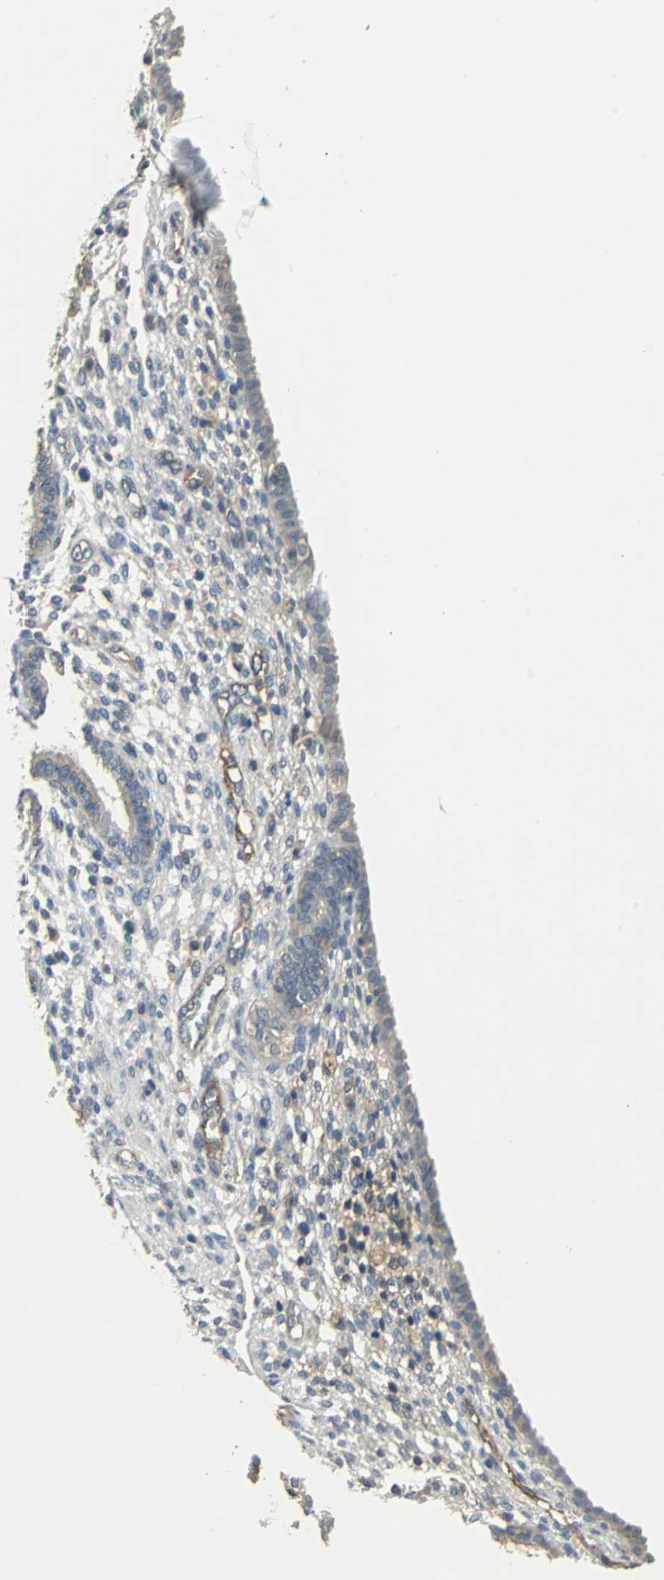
{"staining": {"intensity": "negative", "quantity": "none", "location": "none"}, "tissue": "endometrium", "cell_type": "Cells in endometrial stroma", "image_type": "normal", "snomed": [{"axis": "morphology", "description": "Normal tissue, NOS"}, {"axis": "topography", "description": "Endometrium"}], "caption": "This is a photomicrograph of IHC staining of unremarkable endometrium, which shows no staining in cells in endometrial stroma.", "gene": "RAPGEF1", "patient": {"sex": "female", "age": 72}}